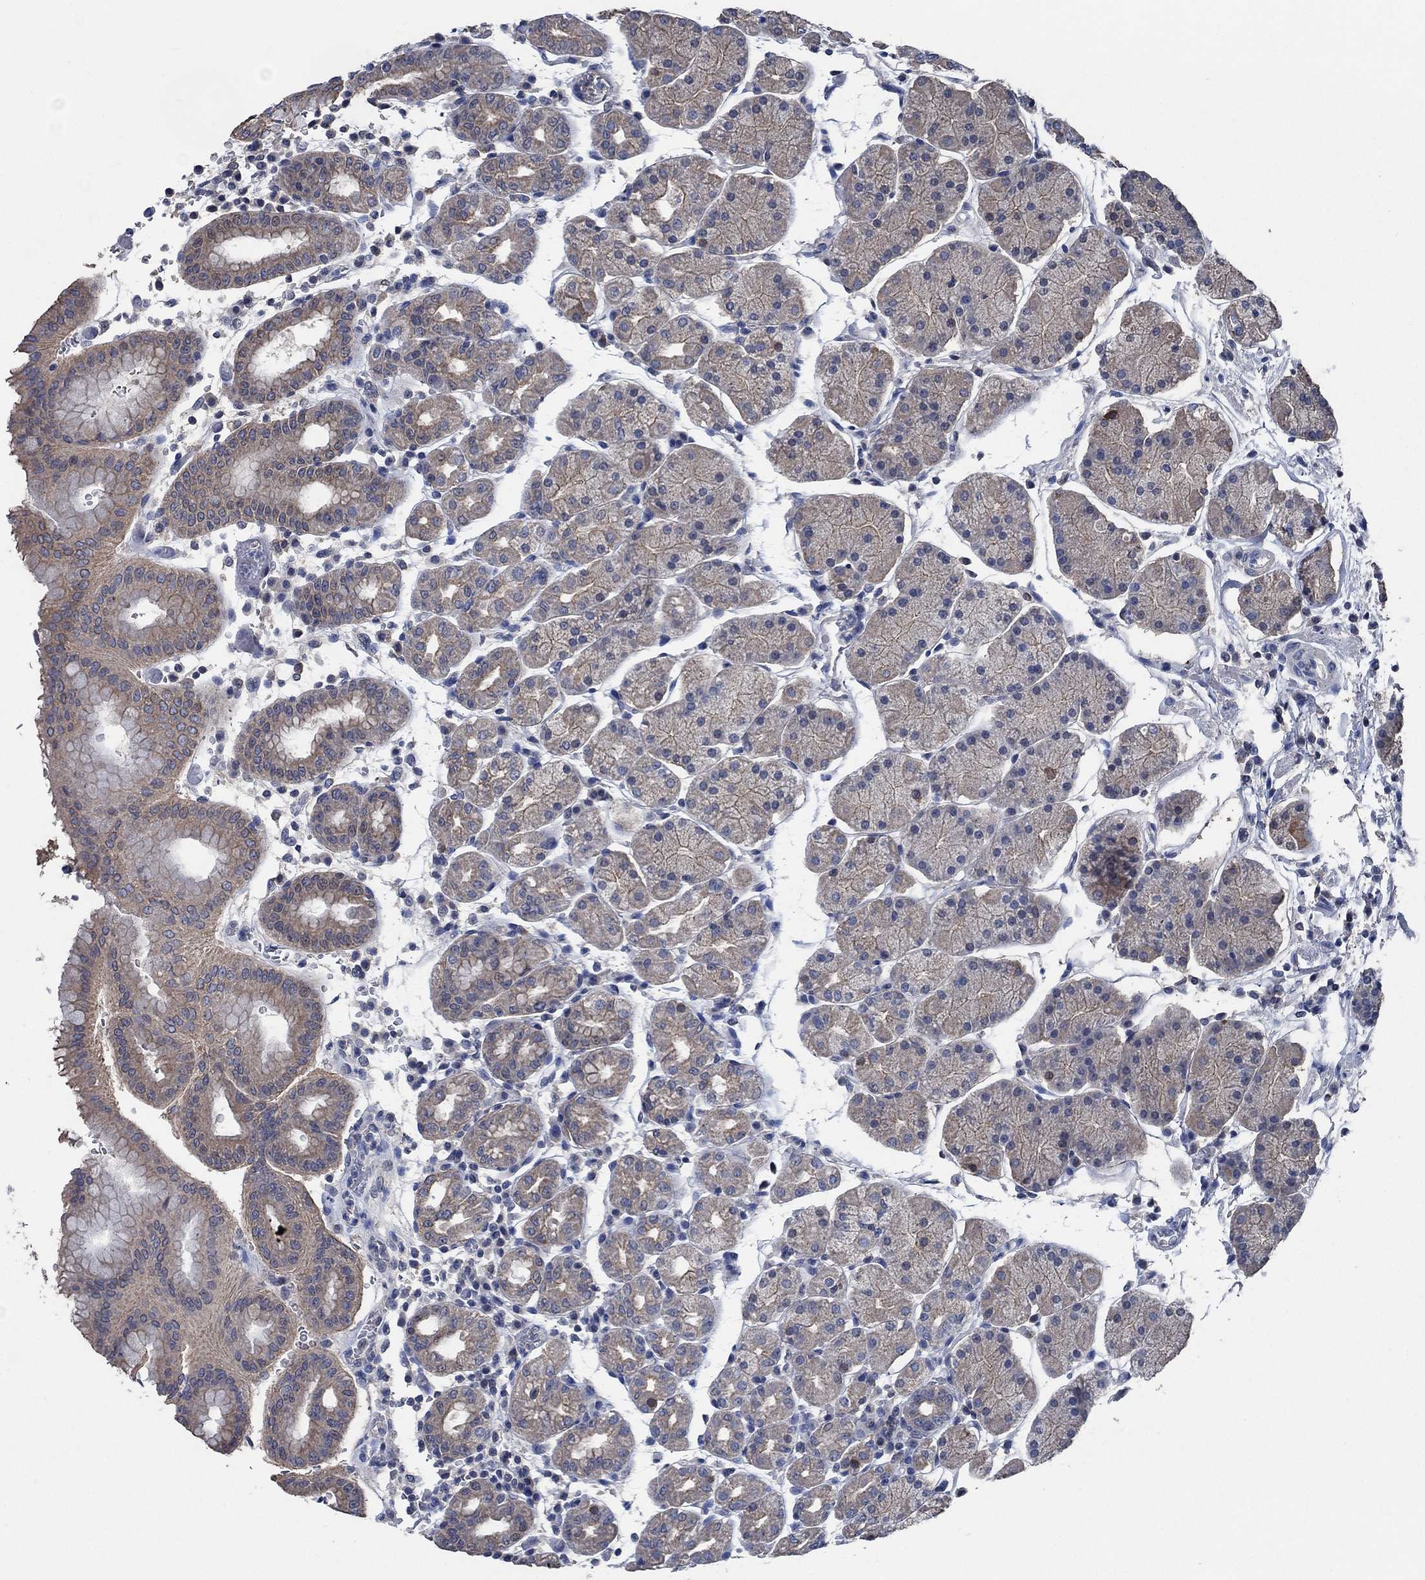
{"staining": {"intensity": "moderate", "quantity": "<25%", "location": "cytoplasmic/membranous"}, "tissue": "stomach", "cell_type": "Glandular cells", "image_type": "normal", "snomed": [{"axis": "morphology", "description": "Normal tissue, NOS"}, {"axis": "topography", "description": "Stomach"}], "caption": "Immunohistochemical staining of benign human stomach reveals low levels of moderate cytoplasmic/membranous expression in approximately <25% of glandular cells. Using DAB (brown) and hematoxylin (blue) stains, captured at high magnification using brightfield microscopy.", "gene": "OBSCN", "patient": {"sex": "male", "age": 54}}